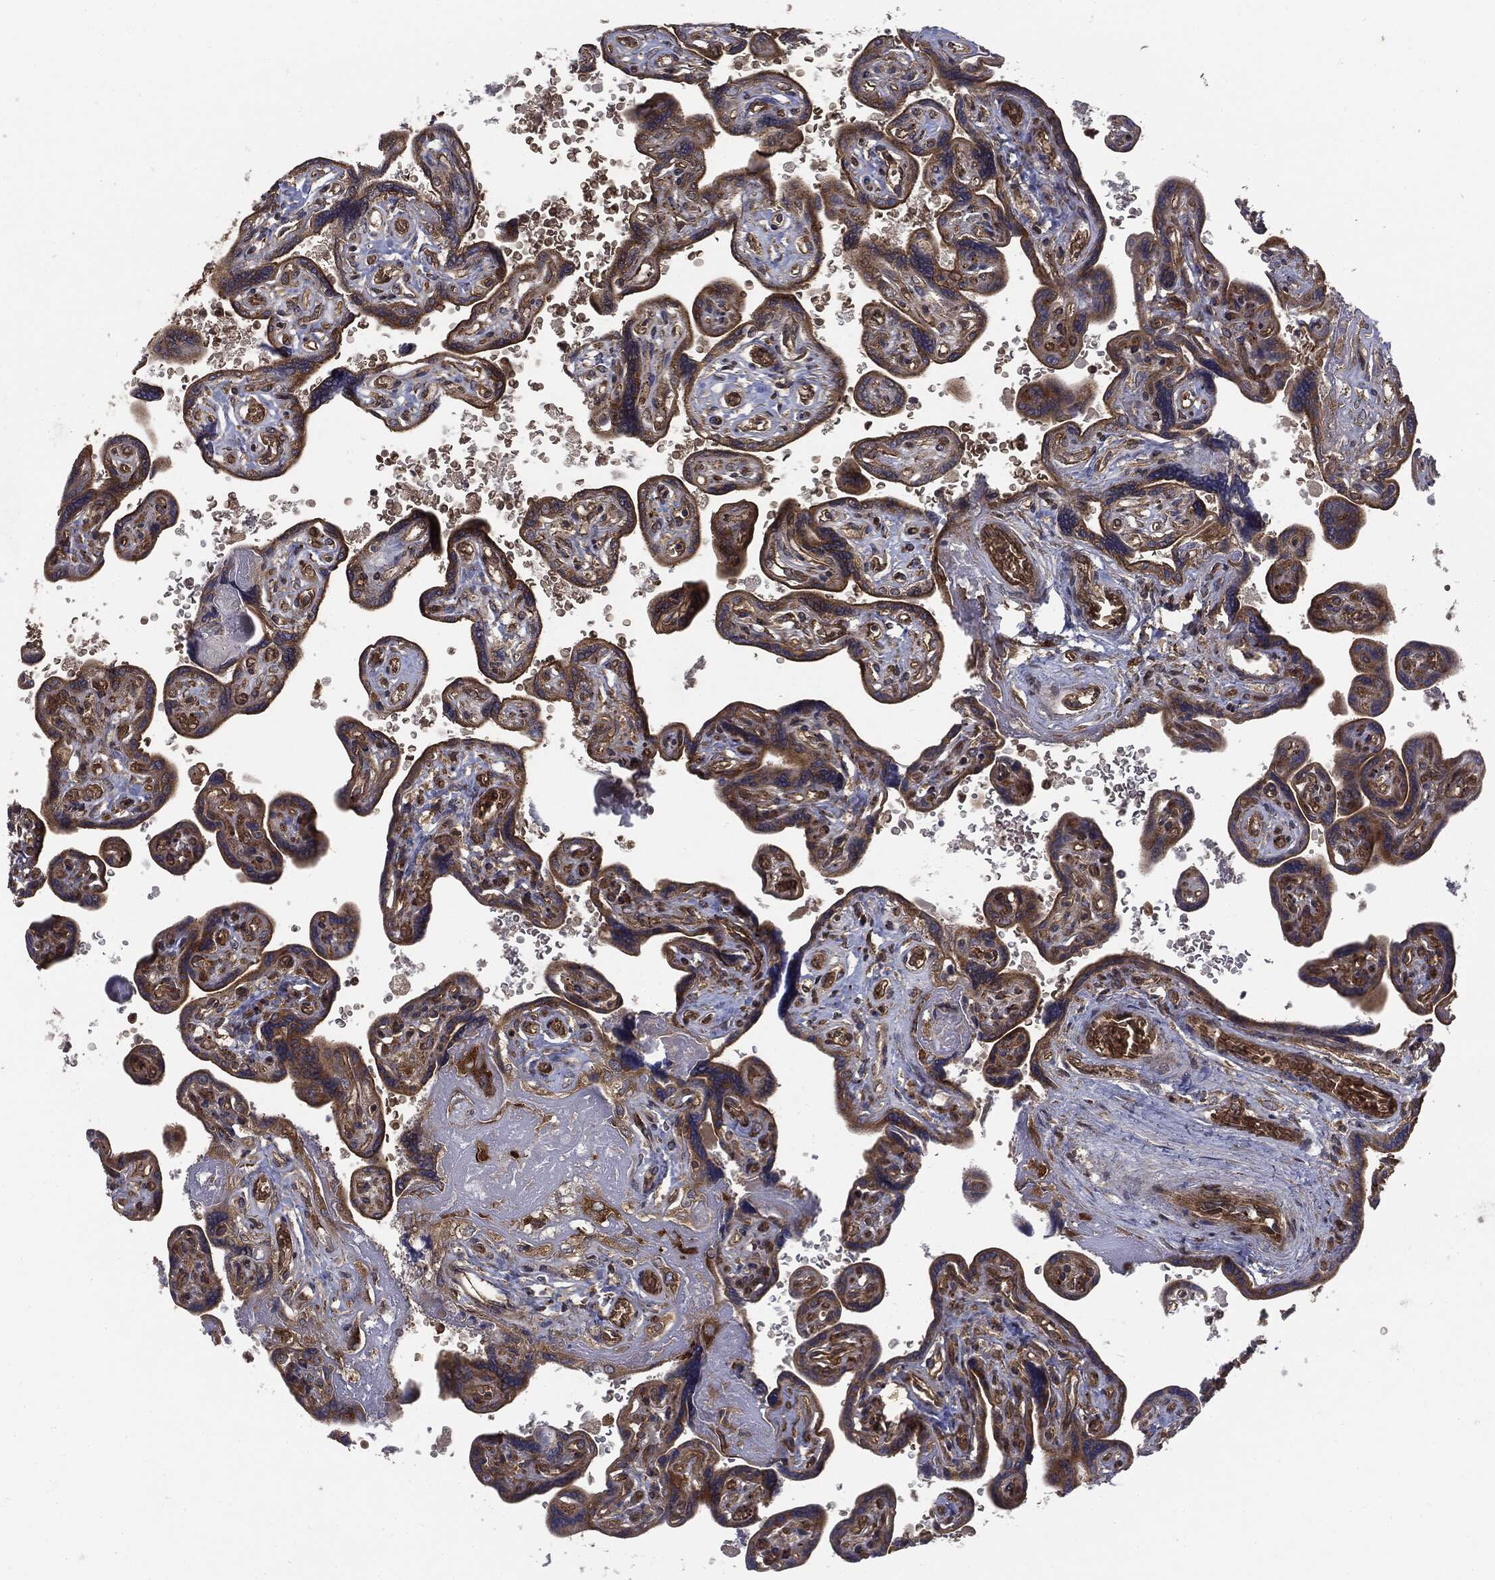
{"staining": {"intensity": "strong", "quantity": ">75%", "location": "cytoplasmic/membranous"}, "tissue": "placenta", "cell_type": "Decidual cells", "image_type": "normal", "snomed": [{"axis": "morphology", "description": "Normal tissue, NOS"}, {"axis": "topography", "description": "Placenta"}], "caption": "Brown immunohistochemical staining in benign placenta demonstrates strong cytoplasmic/membranous expression in about >75% of decidual cells. (Stains: DAB in brown, nuclei in blue, Microscopy: brightfield microscopy at high magnification).", "gene": "EIF2AK2", "patient": {"sex": "female", "age": 32}}